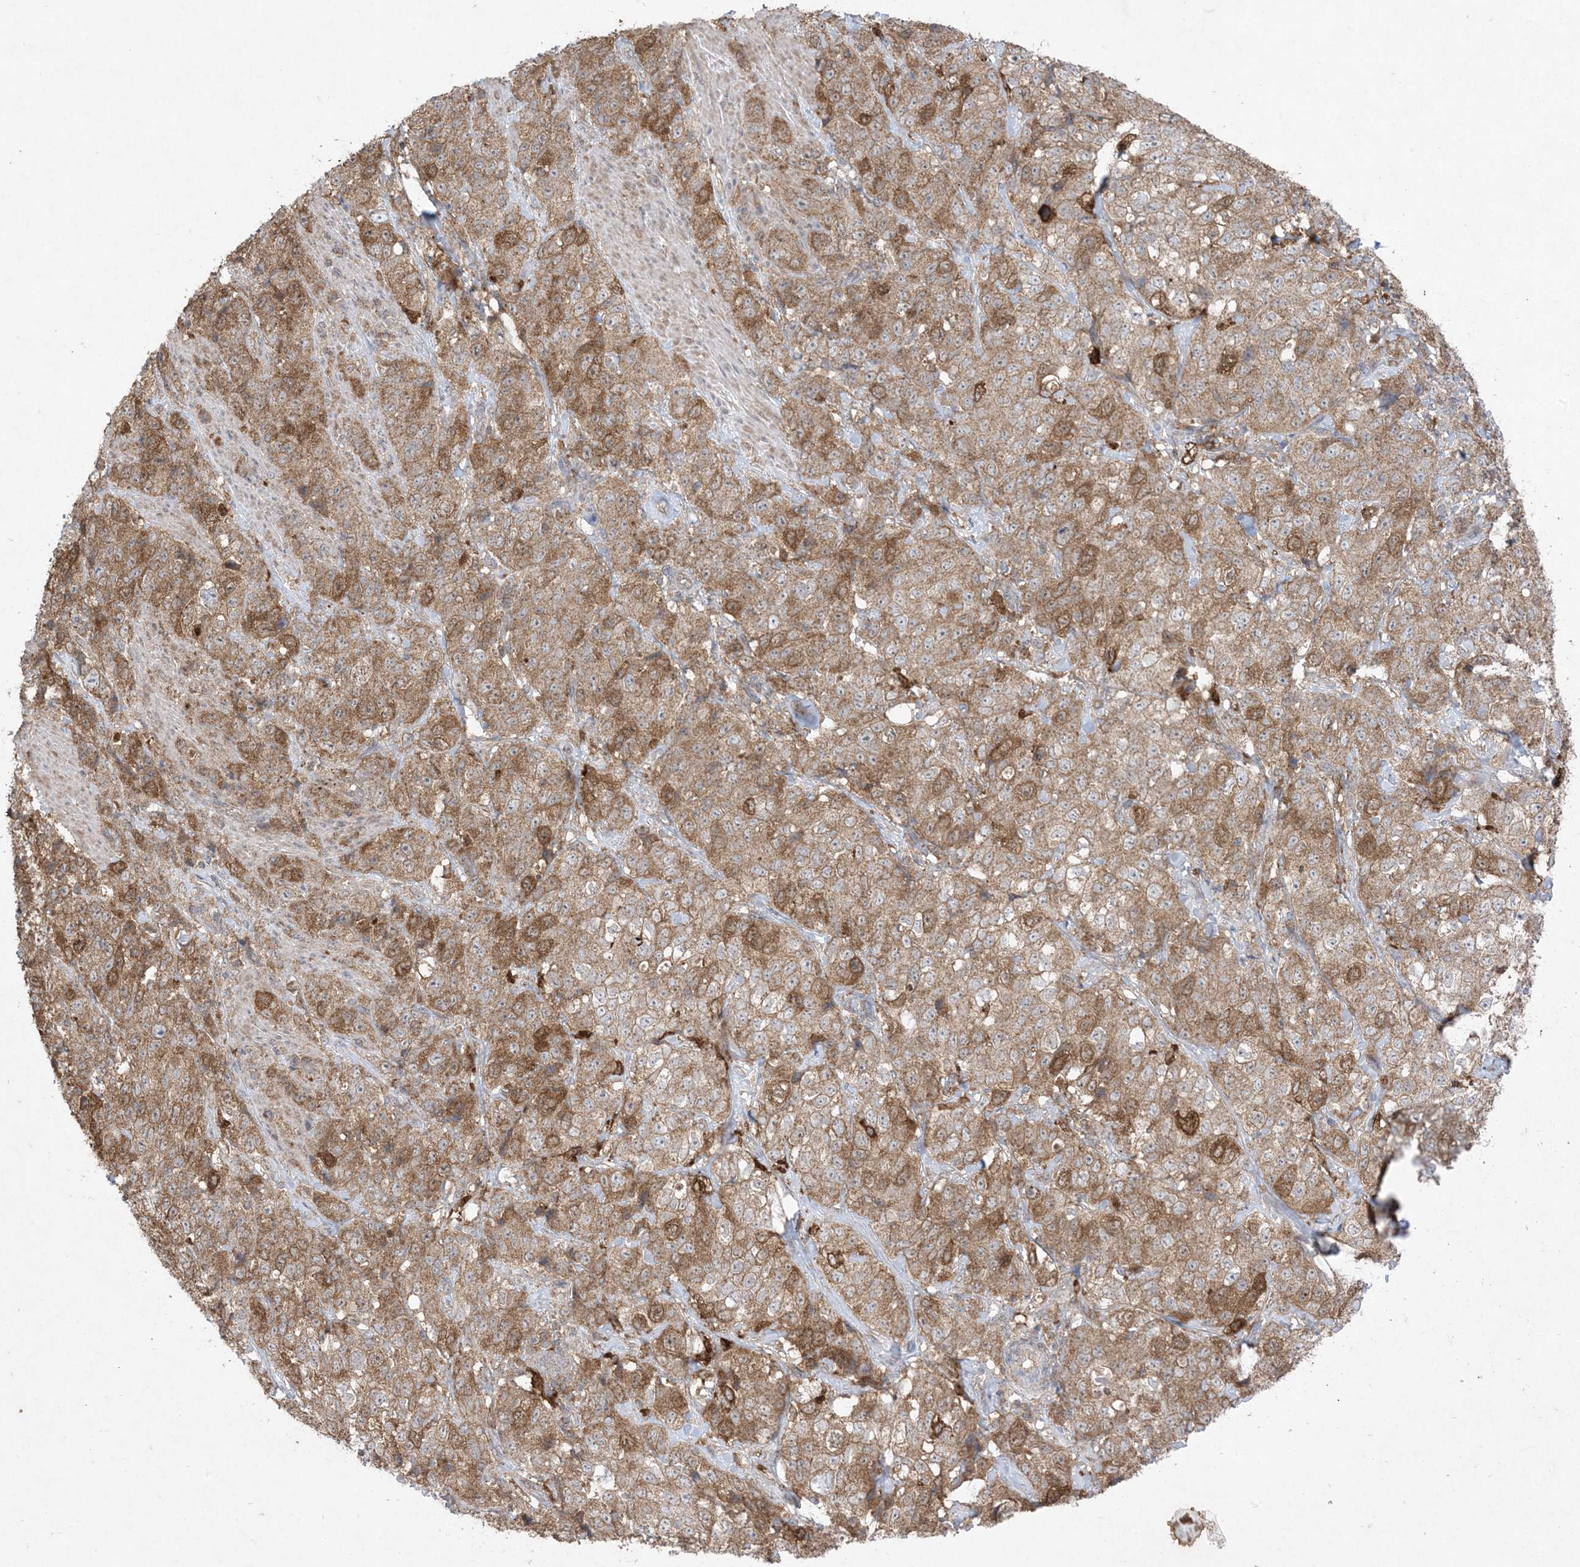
{"staining": {"intensity": "moderate", "quantity": ">75%", "location": "cytoplasmic/membranous"}, "tissue": "stomach cancer", "cell_type": "Tumor cells", "image_type": "cancer", "snomed": [{"axis": "morphology", "description": "Adenocarcinoma, NOS"}, {"axis": "topography", "description": "Stomach"}], "caption": "Adenocarcinoma (stomach) tissue reveals moderate cytoplasmic/membranous staining in approximately >75% of tumor cells (Brightfield microscopy of DAB IHC at high magnification).", "gene": "UBE2C", "patient": {"sex": "male", "age": 48}}